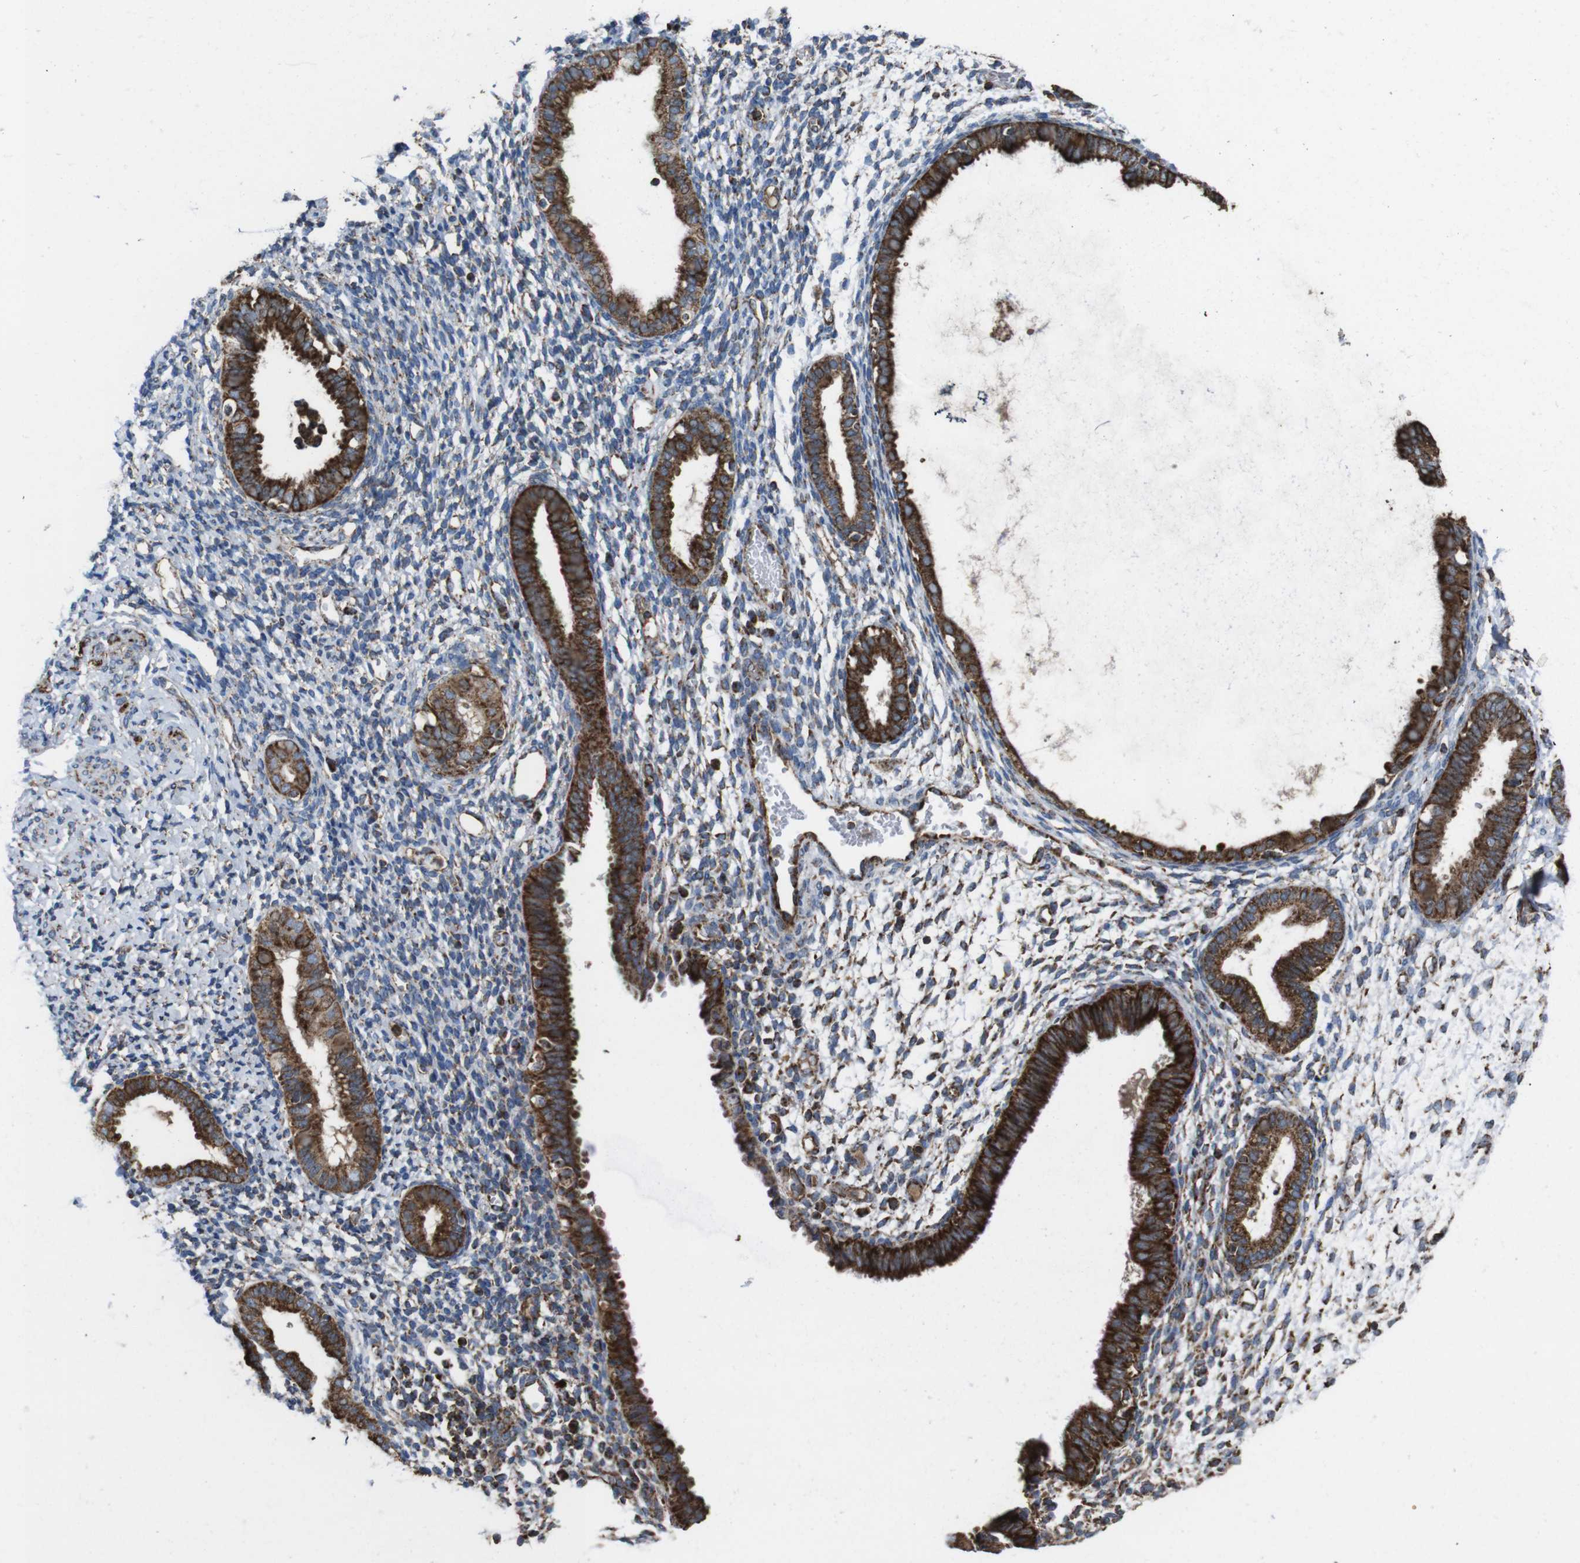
{"staining": {"intensity": "weak", "quantity": "<25%", "location": "cytoplasmic/membranous"}, "tissue": "endometrium", "cell_type": "Cells in endometrial stroma", "image_type": "normal", "snomed": [{"axis": "morphology", "description": "Normal tissue, NOS"}, {"axis": "topography", "description": "Endometrium"}], "caption": "Unremarkable endometrium was stained to show a protein in brown. There is no significant expression in cells in endometrial stroma. The staining was performed using DAB (3,3'-diaminobenzidine) to visualize the protein expression in brown, while the nuclei were stained in blue with hematoxylin (Magnification: 20x).", "gene": "HK1", "patient": {"sex": "female", "age": 61}}